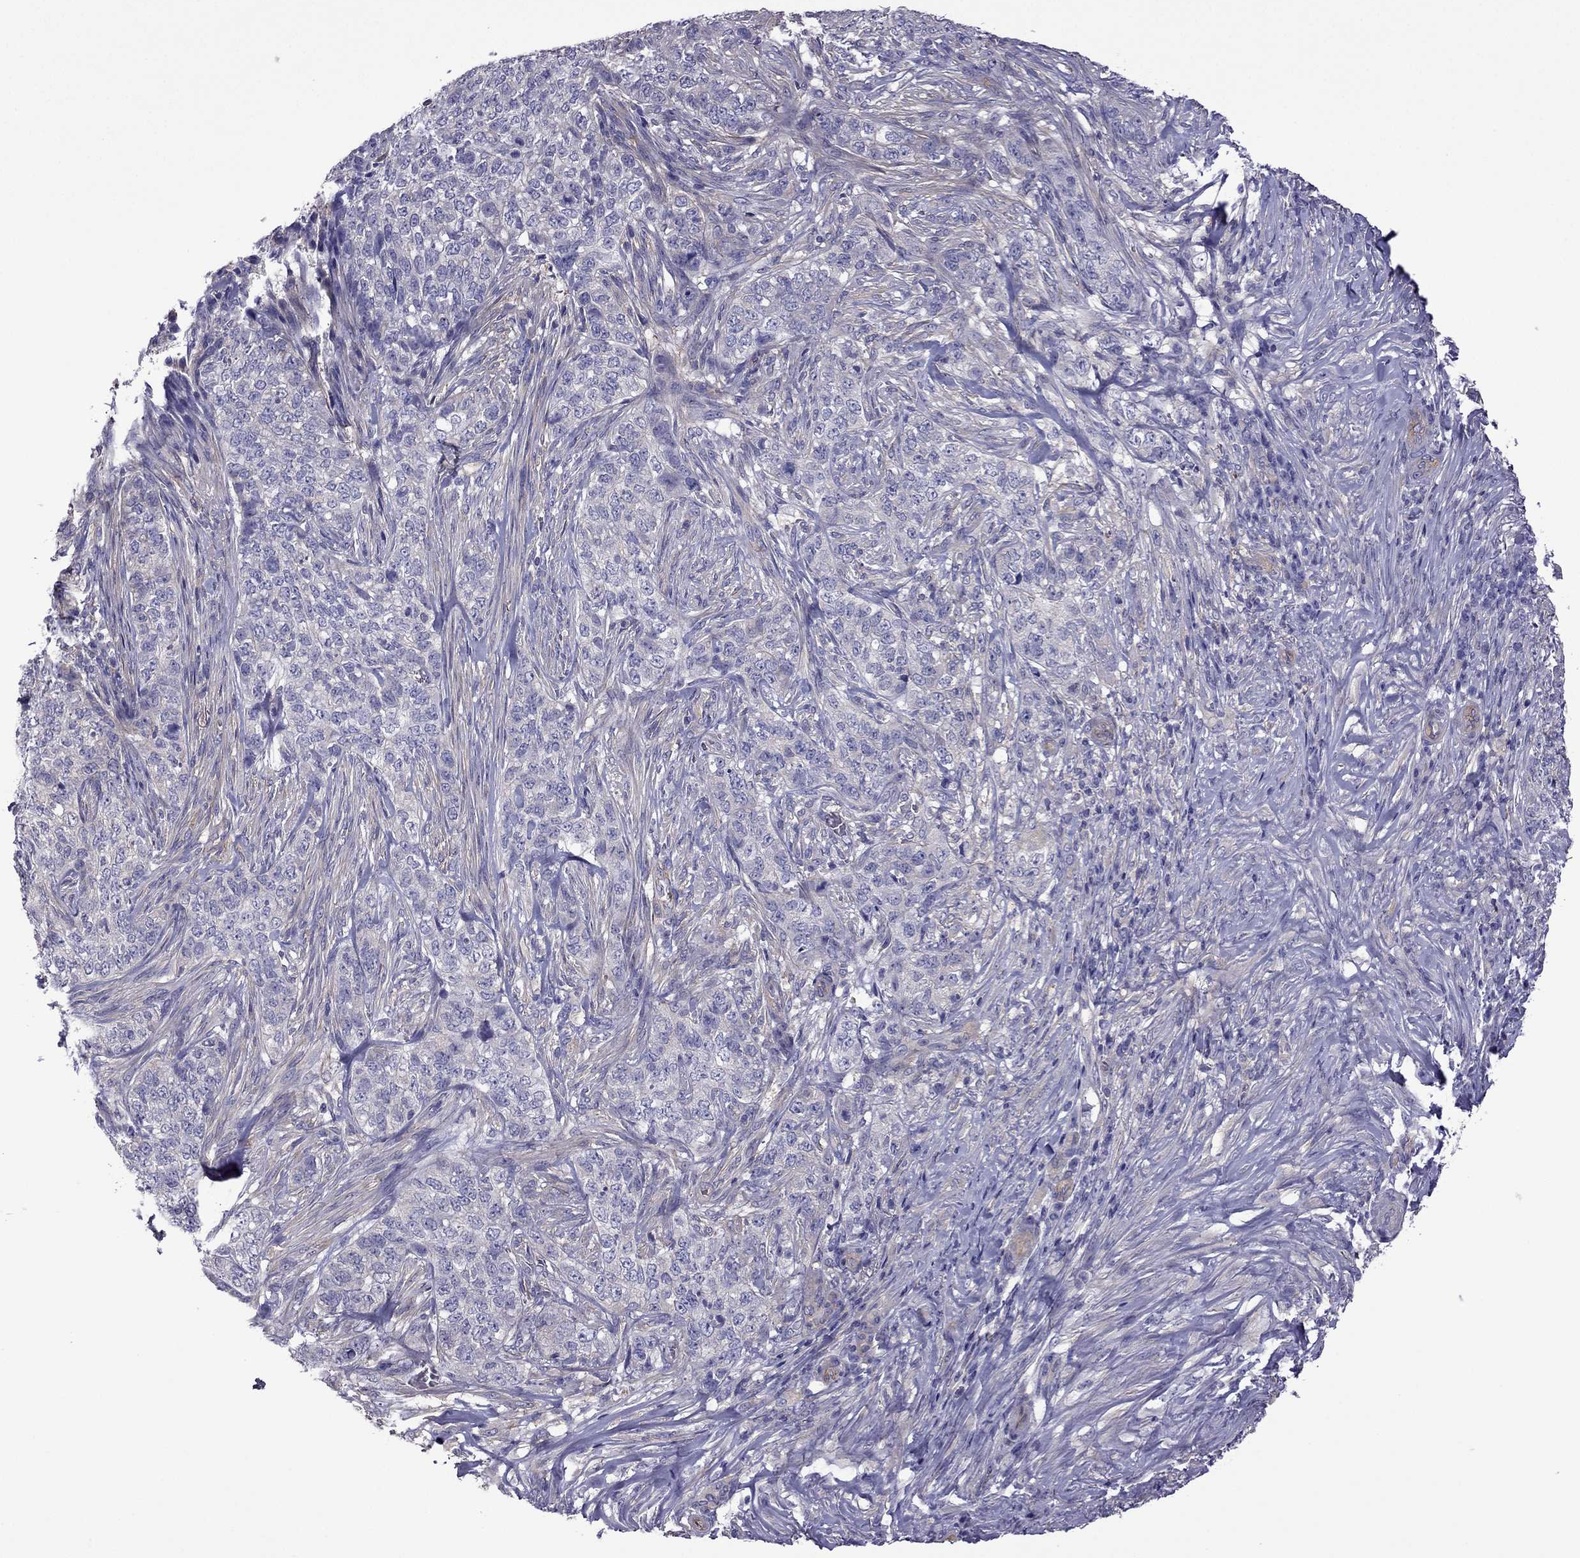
{"staining": {"intensity": "negative", "quantity": "none", "location": "none"}, "tissue": "skin cancer", "cell_type": "Tumor cells", "image_type": "cancer", "snomed": [{"axis": "morphology", "description": "Basal cell carcinoma"}, {"axis": "topography", "description": "Skin"}], "caption": "Immunohistochemistry of human skin cancer (basal cell carcinoma) displays no positivity in tumor cells.", "gene": "GJA8", "patient": {"sex": "female", "age": 69}}